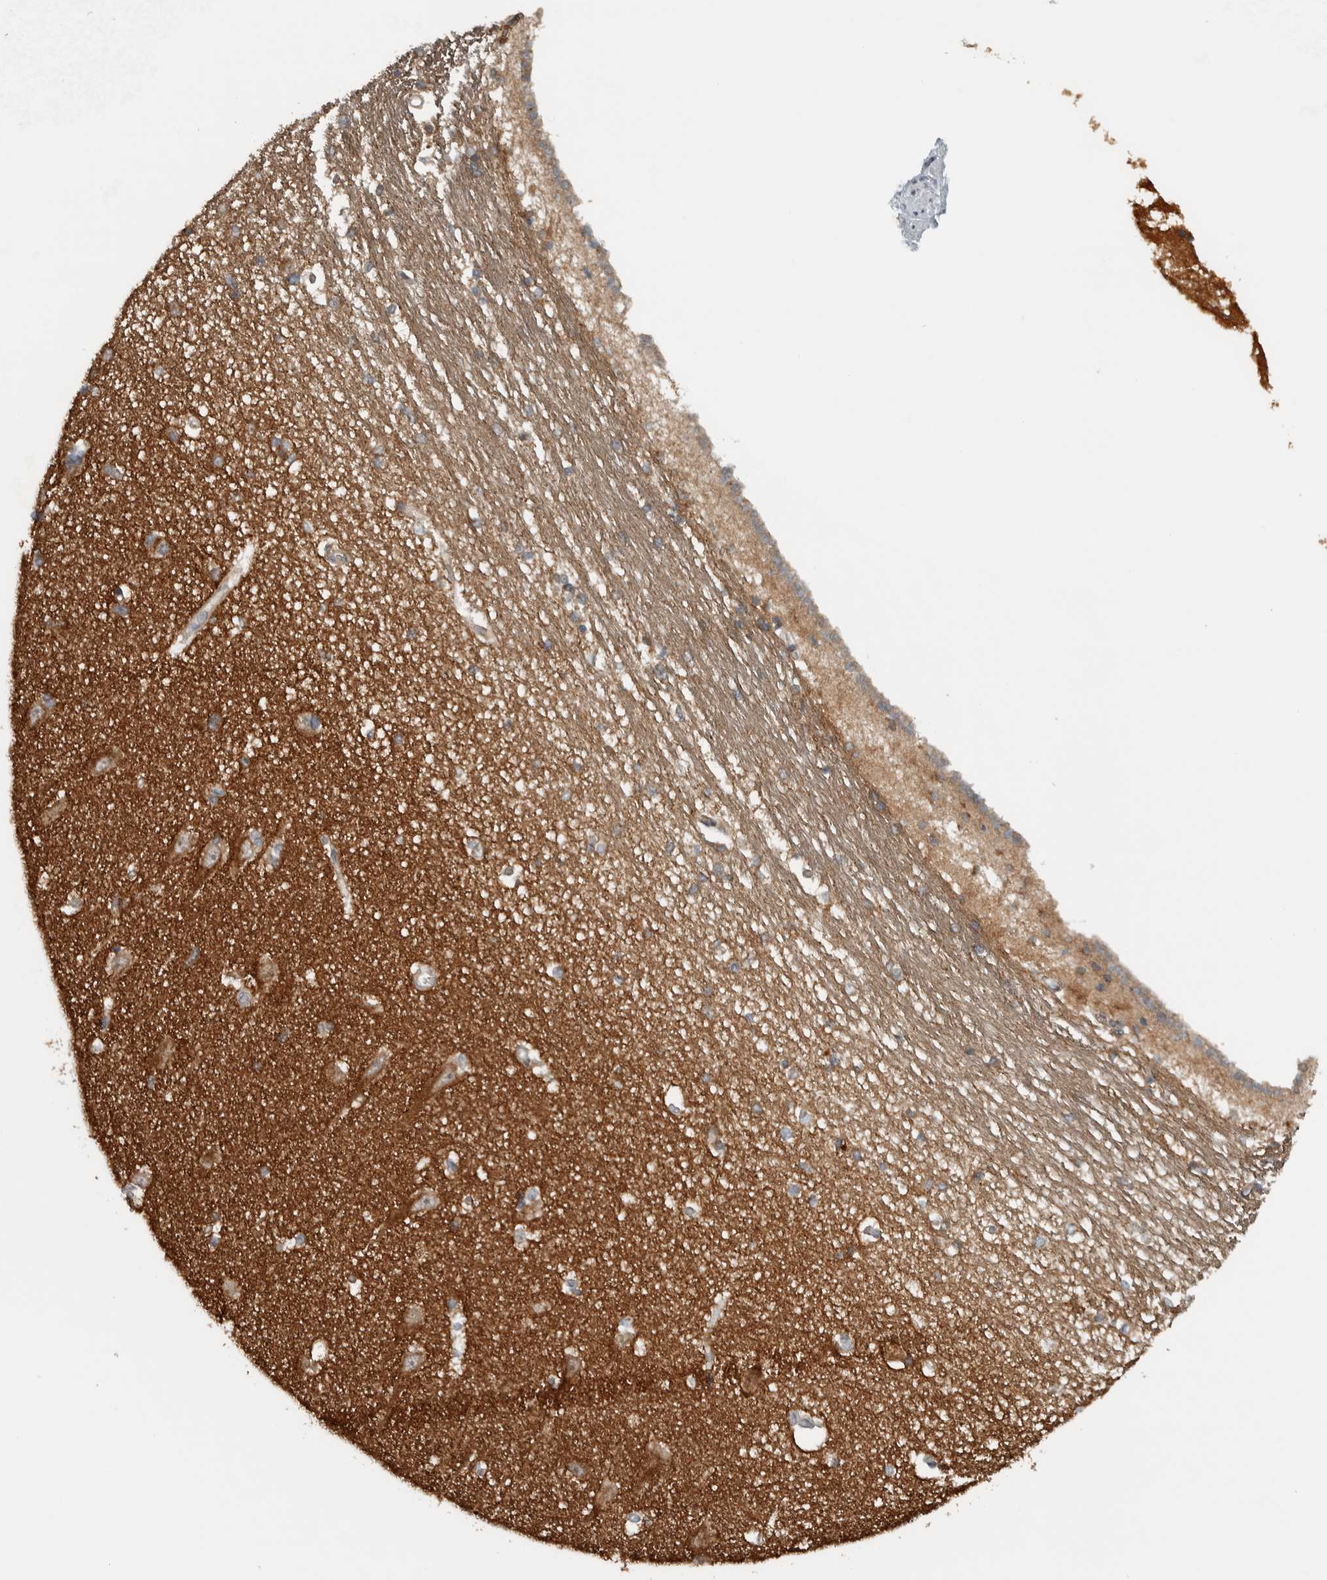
{"staining": {"intensity": "moderate", "quantity": ">75%", "location": "cytoplasmic/membranous"}, "tissue": "hippocampus", "cell_type": "Glial cells", "image_type": "normal", "snomed": [{"axis": "morphology", "description": "Normal tissue, NOS"}, {"axis": "topography", "description": "Hippocampus"}], "caption": "A high-resolution micrograph shows IHC staining of unremarkable hippocampus, which shows moderate cytoplasmic/membranous staining in approximately >75% of glial cells.", "gene": "NAPG", "patient": {"sex": "male", "age": 45}}